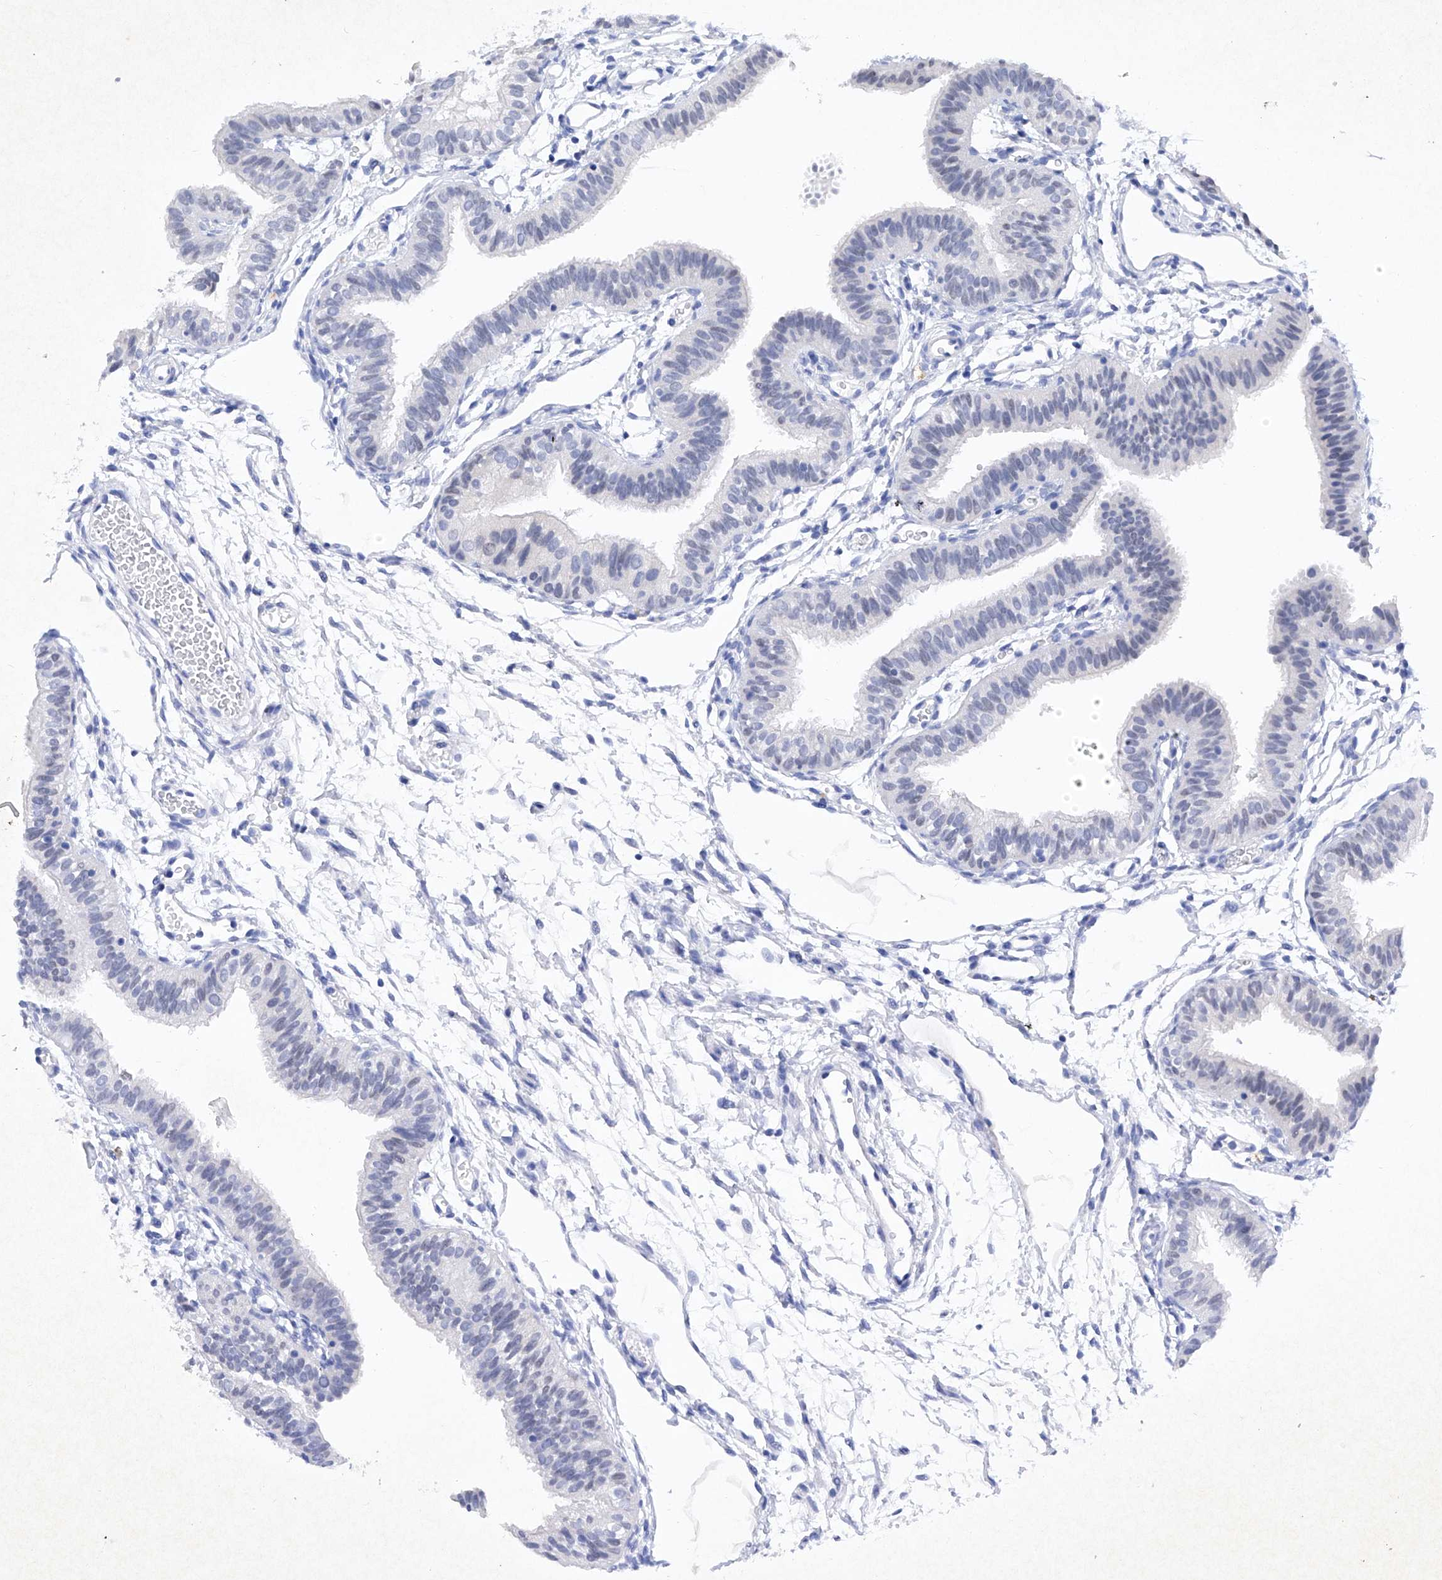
{"staining": {"intensity": "negative", "quantity": "none", "location": "none"}, "tissue": "fallopian tube", "cell_type": "Glandular cells", "image_type": "normal", "snomed": [{"axis": "morphology", "description": "Normal tissue, NOS"}, {"axis": "topography", "description": "Fallopian tube"}], "caption": "This is an immunohistochemistry (IHC) histopathology image of benign human fallopian tube. There is no expression in glandular cells.", "gene": "BARX2", "patient": {"sex": "female", "age": 35}}